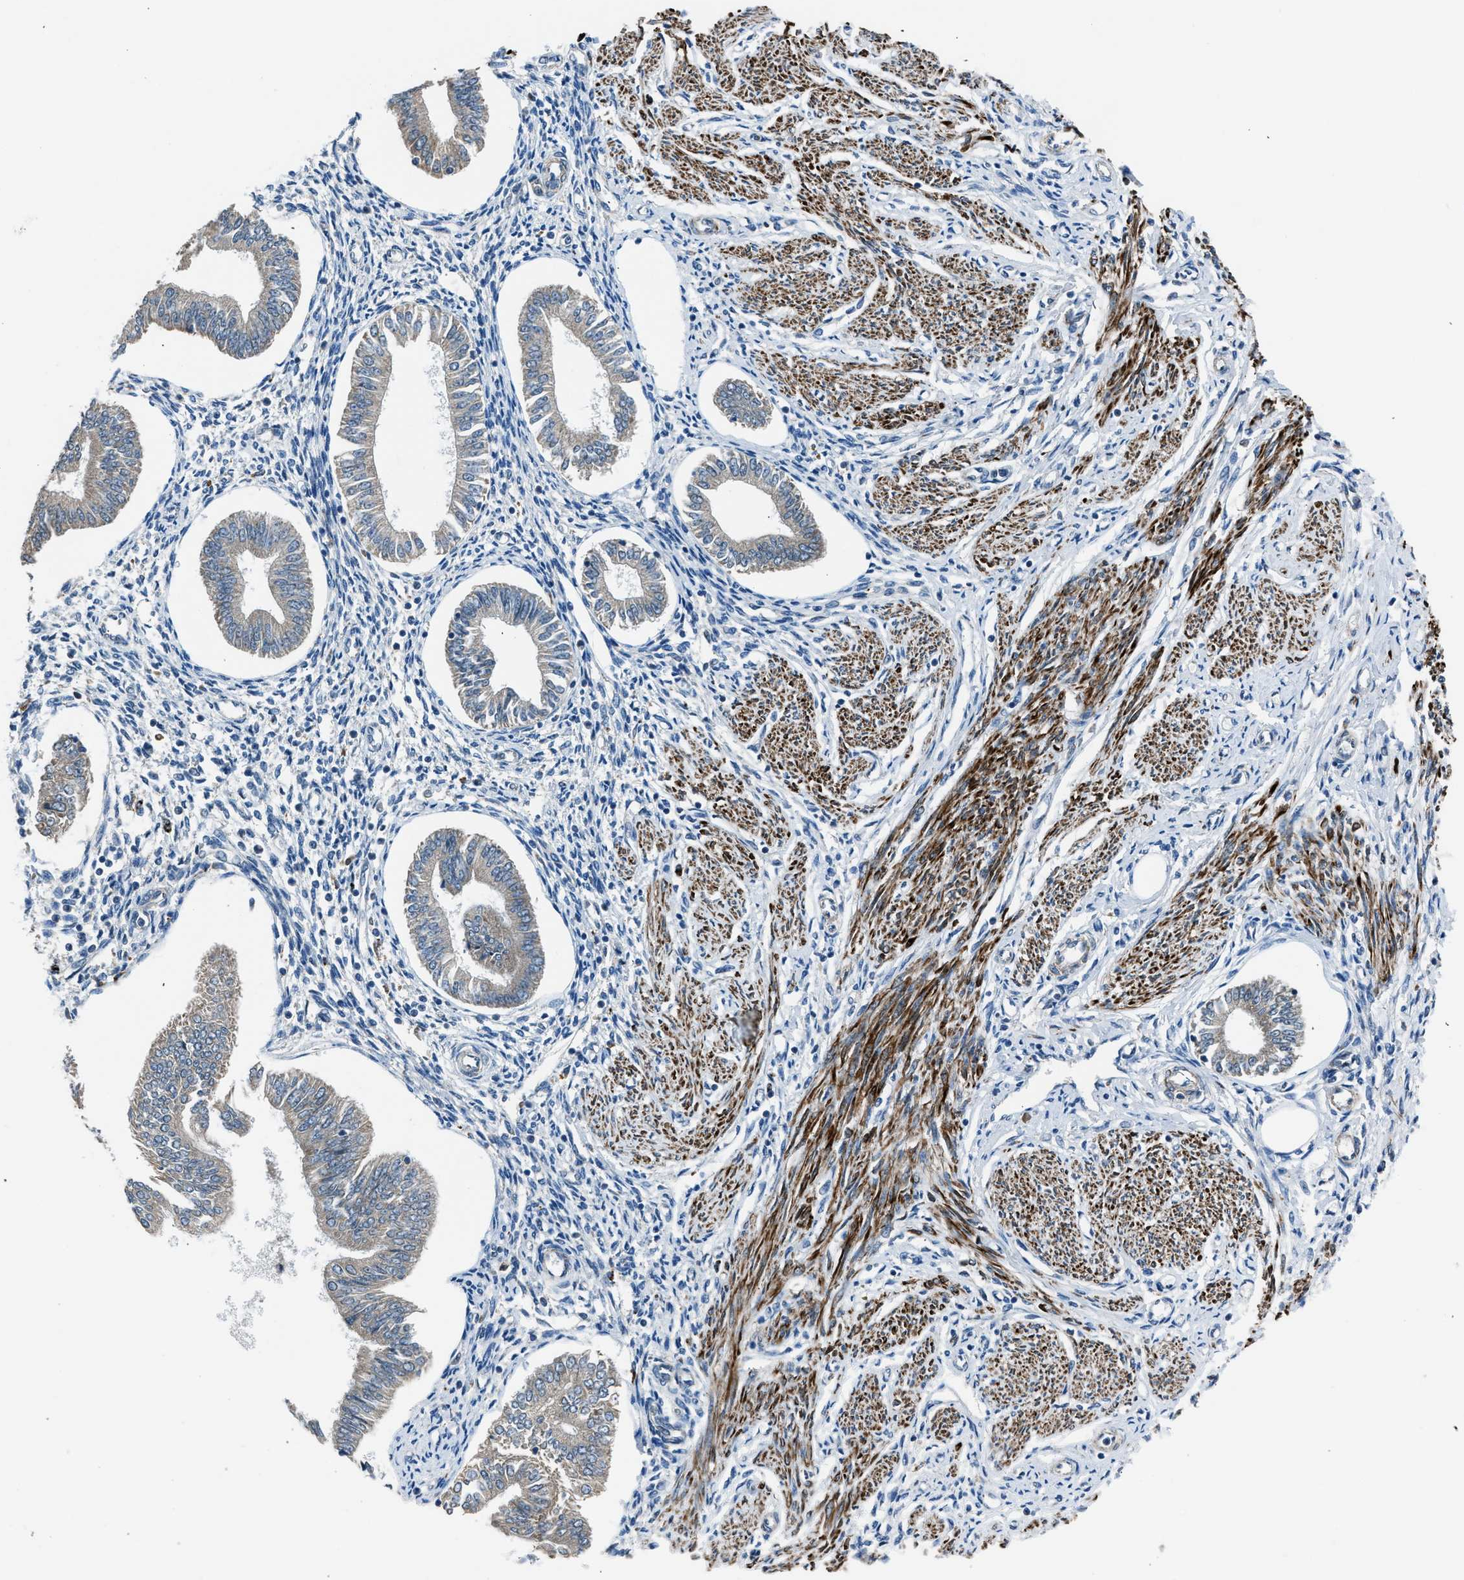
{"staining": {"intensity": "negative", "quantity": "none", "location": "none"}, "tissue": "endometrium", "cell_type": "Cells in endometrial stroma", "image_type": "normal", "snomed": [{"axis": "morphology", "description": "Normal tissue, NOS"}, {"axis": "topography", "description": "Endometrium"}], "caption": "Immunohistochemistry (IHC) micrograph of unremarkable endometrium: endometrium stained with DAB reveals no significant protein expression in cells in endometrial stroma.", "gene": "LMBR1", "patient": {"sex": "female", "age": 50}}